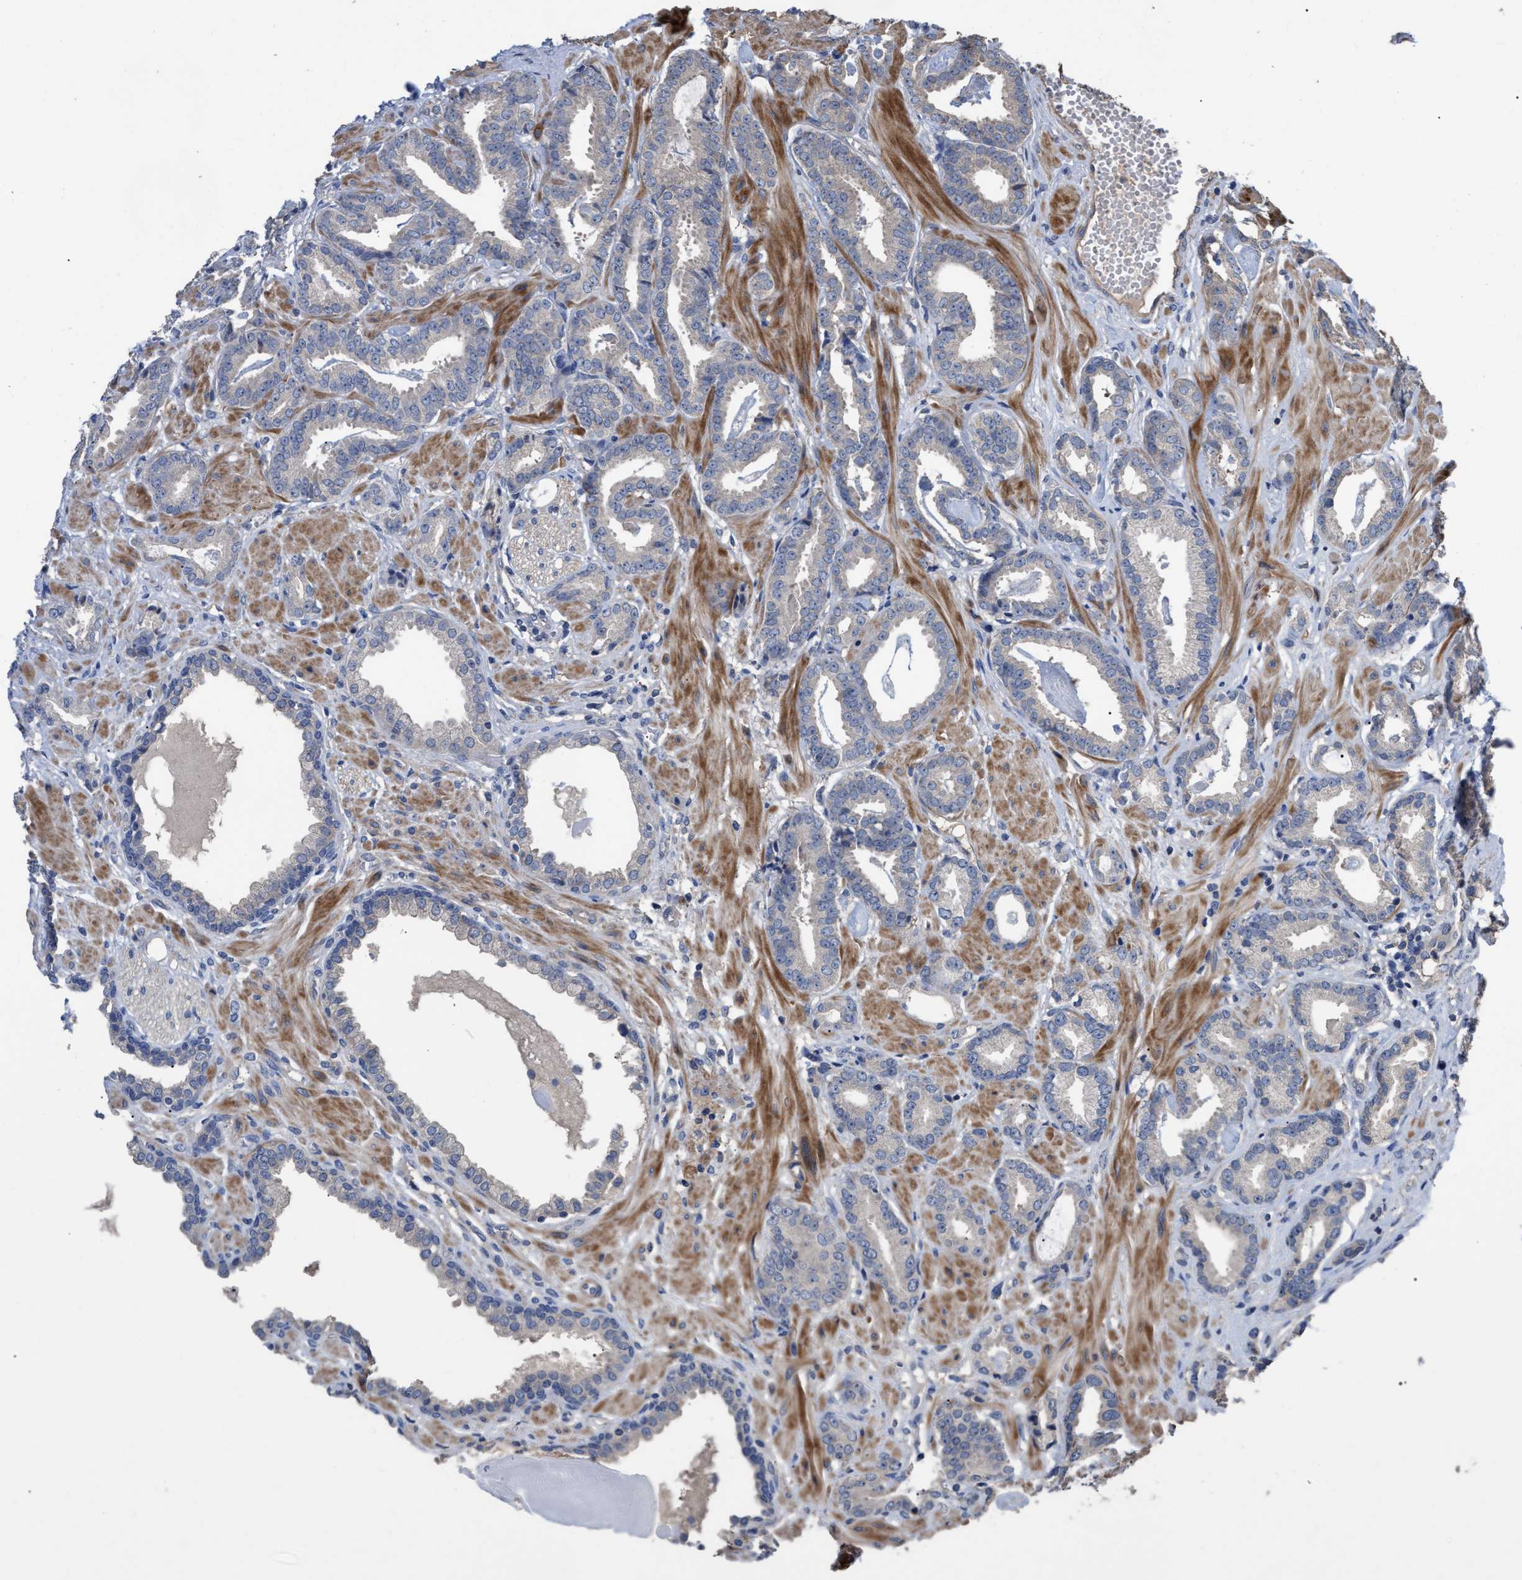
{"staining": {"intensity": "negative", "quantity": "none", "location": "none"}, "tissue": "prostate cancer", "cell_type": "Tumor cells", "image_type": "cancer", "snomed": [{"axis": "morphology", "description": "Adenocarcinoma, Low grade"}, {"axis": "topography", "description": "Prostate"}], "caption": "Immunohistochemistry image of neoplastic tissue: human prostate adenocarcinoma (low-grade) stained with DAB (3,3'-diaminobenzidine) displays no significant protein staining in tumor cells.", "gene": "BTN2A1", "patient": {"sex": "male", "age": 53}}